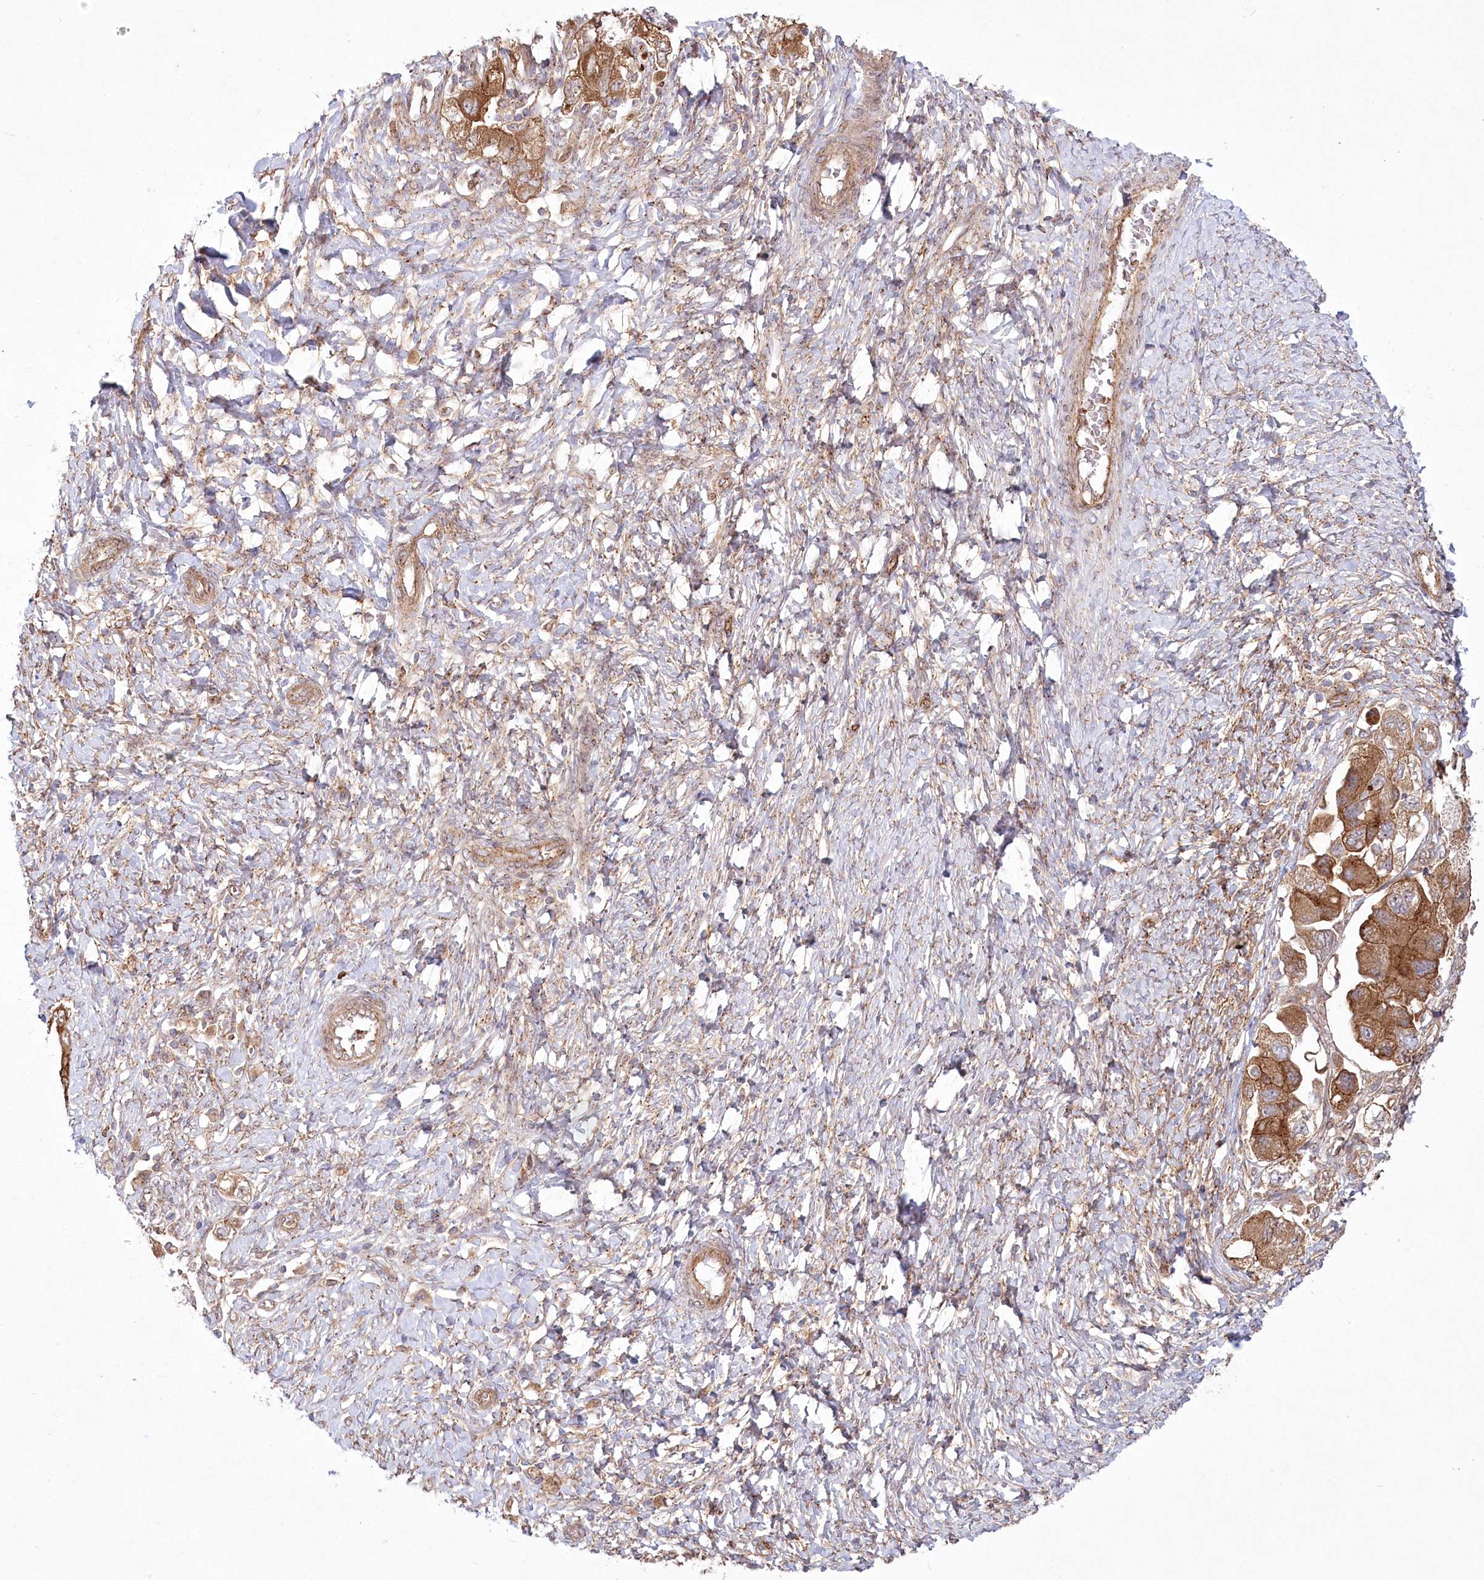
{"staining": {"intensity": "moderate", "quantity": ">75%", "location": "cytoplasmic/membranous"}, "tissue": "ovarian cancer", "cell_type": "Tumor cells", "image_type": "cancer", "snomed": [{"axis": "morphology", "description": "Carcinoma, NOS"}, {"axis": "morphology", "description": "Cystadenocarcinoma, serous, NOS"}, {"axis": "topography", "description": "Ovary"}], "caption": "Immunohistochemistry (IHC) (DAB (3,3'-diaminobenzidine)) staining of serous cystadenocarcinoma (ovarian) exhibits moderate cytoplasmic/membranous protein positivity in about >75% of tumor cells.", "gene": "COMMD3", "patient": {"sex": "female", "age": 69}}